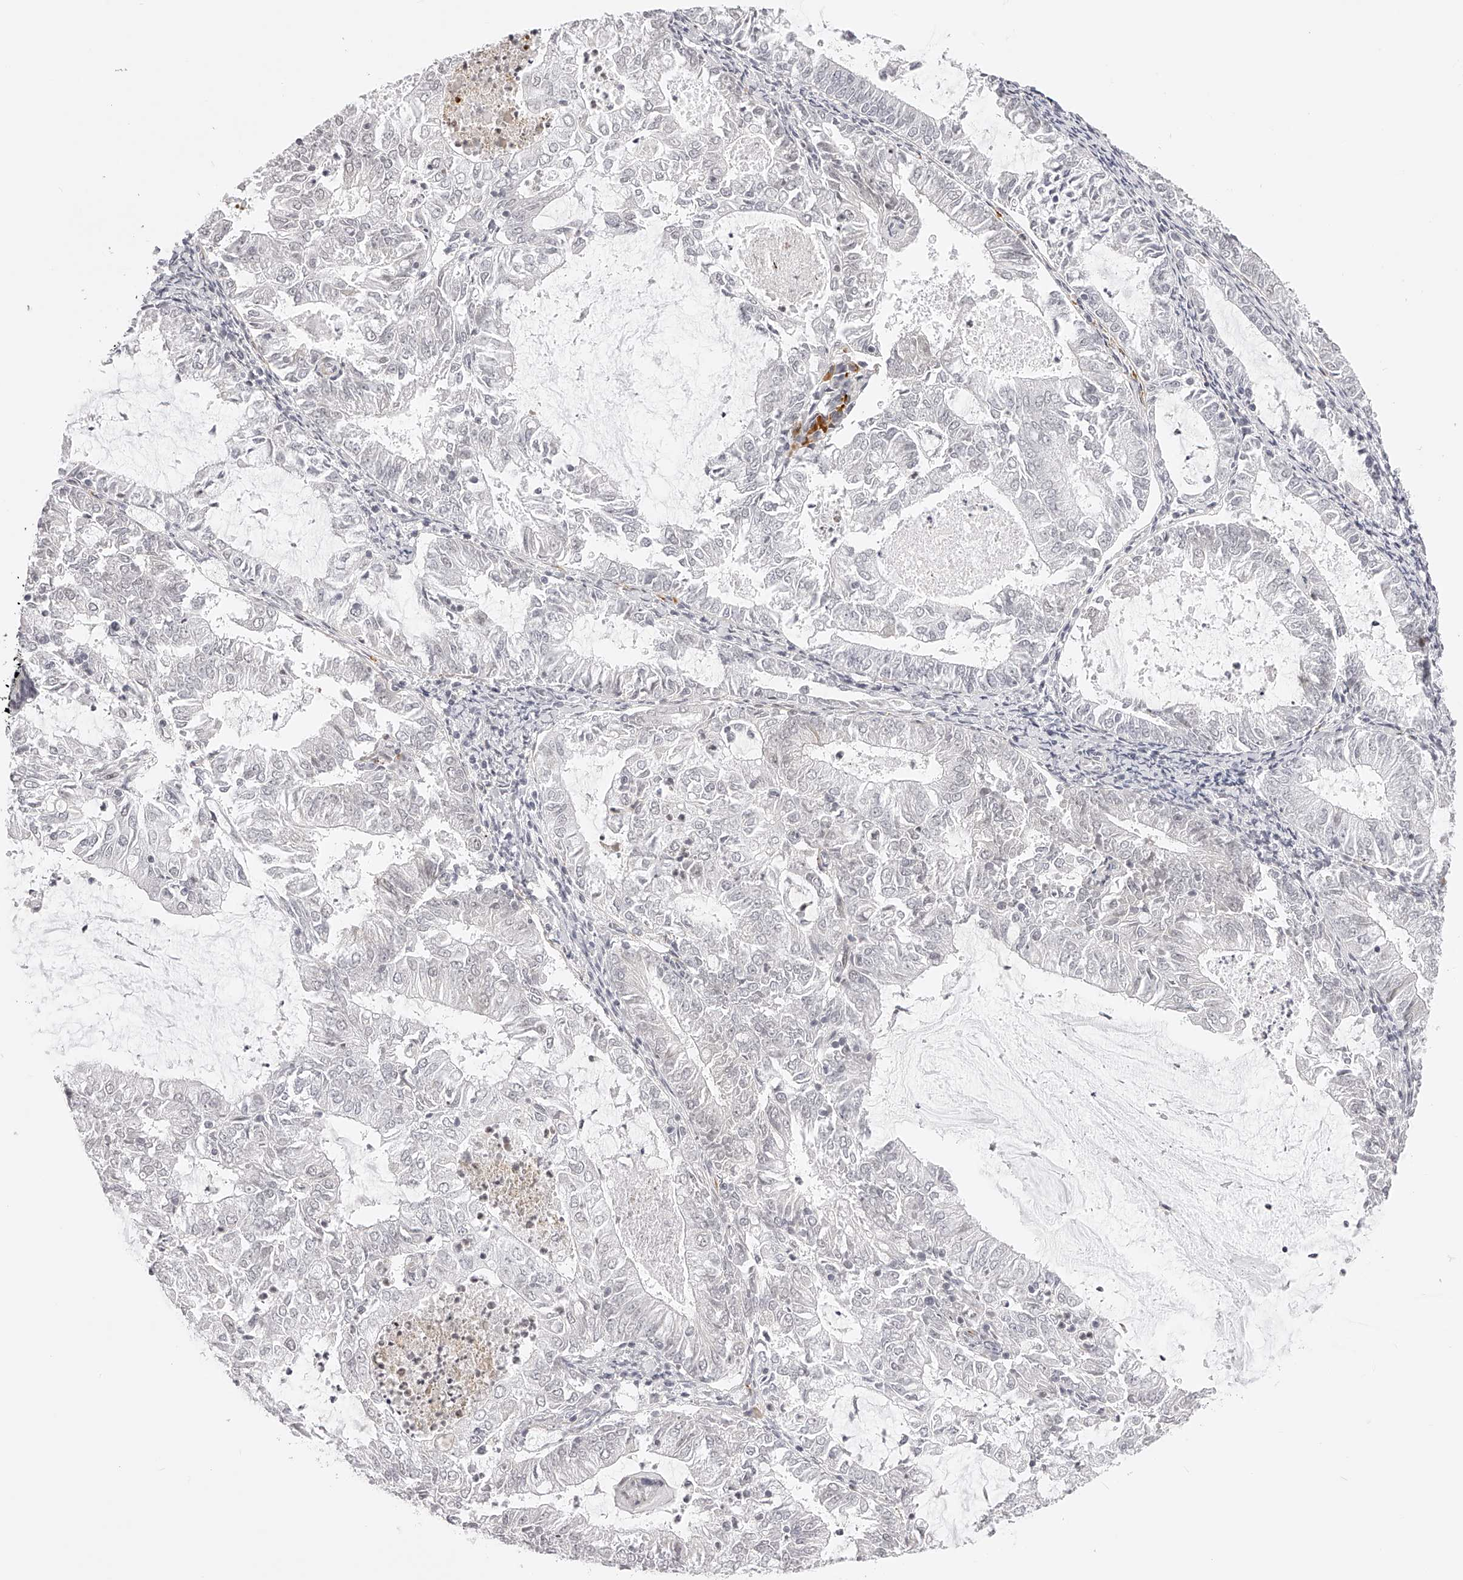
{"staining": {"intensity": "negative", "quantity": "none", "location": "none"}, "tissue": "endometrial cancer", "cell_type": "Tumor cells", "image_type": "cancer", "snomed": [{"axis": "morphology", "description": "Adenocarcinoma, NOS"}, {"axis": "topography", "description": "Endometrium"}], "caption": "Image shows no protein expression in tumor cells of adenocarcinoma (endometrial) tissue.", "gene": "PLEKHG1", "patient": {"sex": "female", "age": 57}}